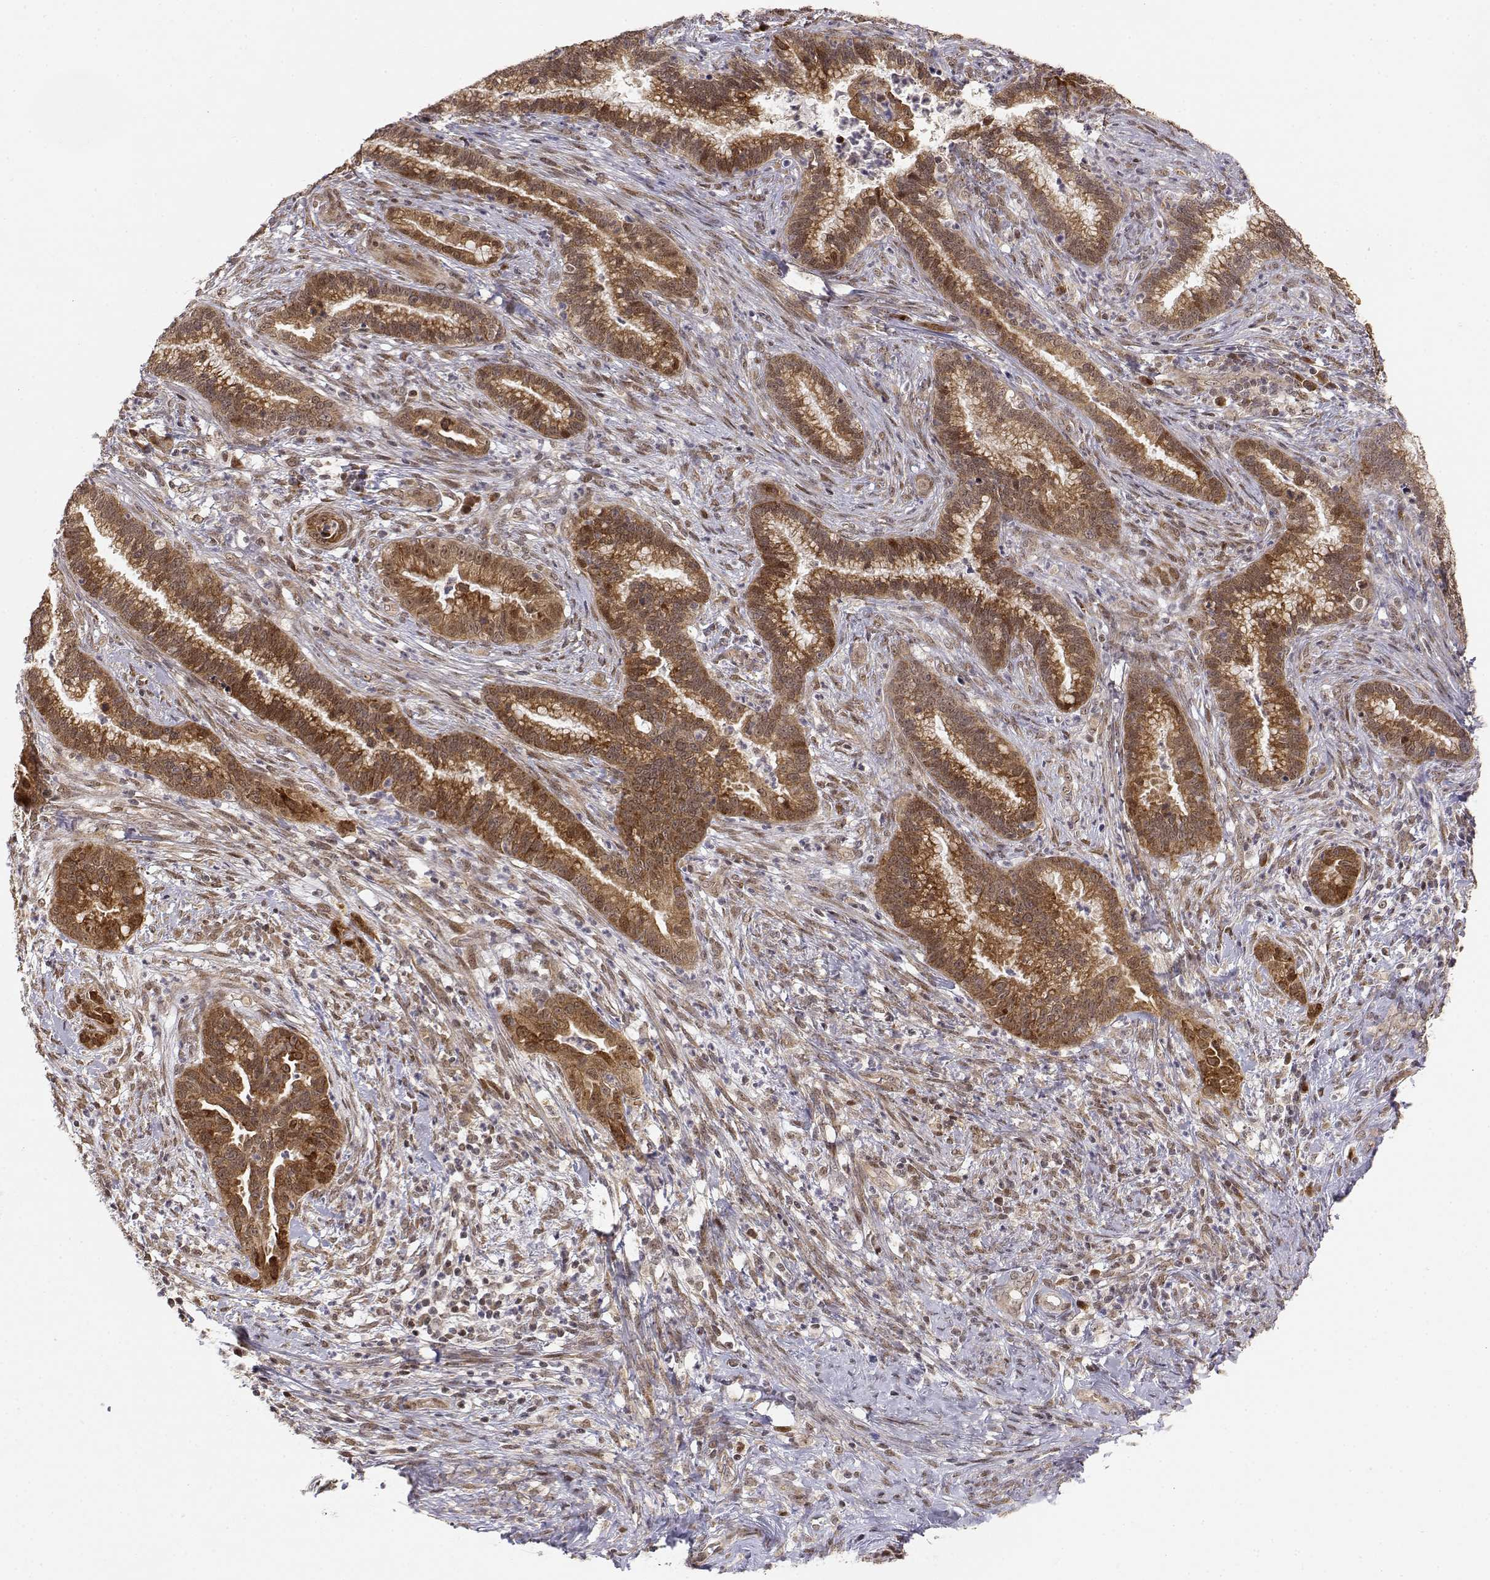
{"staining": {"intensity": "strong", "quantity": ">75%", "location": "cytoplasmic/membranous"}, "tissue": "cervical cancer", "cell_type": "Tumor cells", "image_type": "cancer", "snomed": [{"axis": "morphology", "description": "Adenocarcinoma, NOS"}, {"axis": "topography", "description": "Cervix"}], "caption": "Protein staining of adenocarcinoma (cervical) tissue reveals strong cytoplasmic/membranous positivity in approximately >75% of tumor cells.", "gene": "BRCA1", "patient": {"sex": "female", "age": 45}}